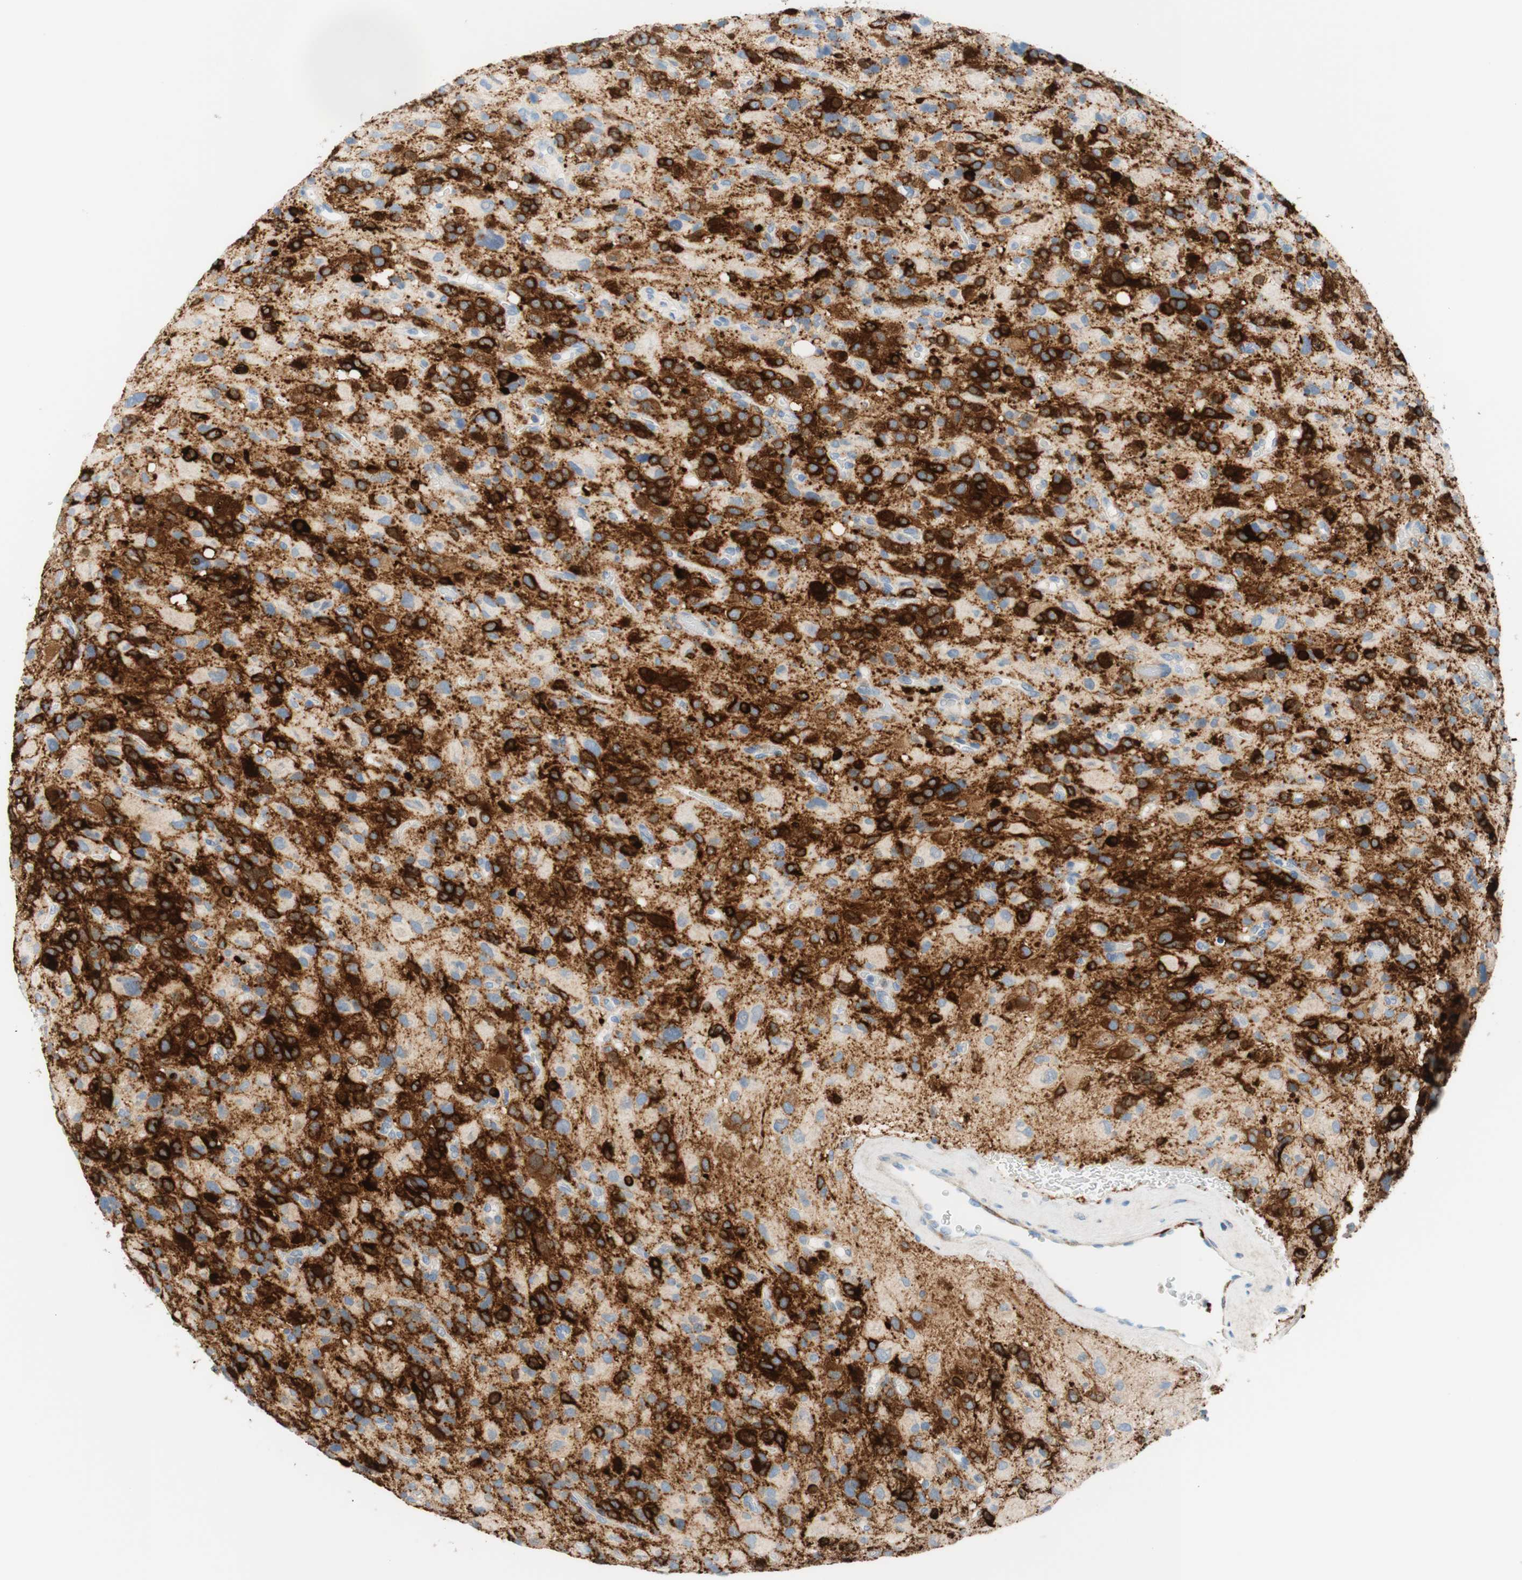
{"staining": {"intensity": "strong", "quantity": ">75%", "location": "cytoplasmic/membranous"}, "tissue": "glioma", "cell_type": "Tumor cells", "image_type": "cancer", "snomed": [{"axis": "morphology", "description": "Glioma, malignant, High grade"}, {"axis": "topography", "description": "Brain"}], "caption": "High-power microscopy captured an immunohistochemistry (IHC) photomicrograph of glioma, revealing strong cytoplasmic/membranous expression in approximately >75% of tumor cells.", "gene": "STMN1", "patient": {"sex": "male", "age": 48}}